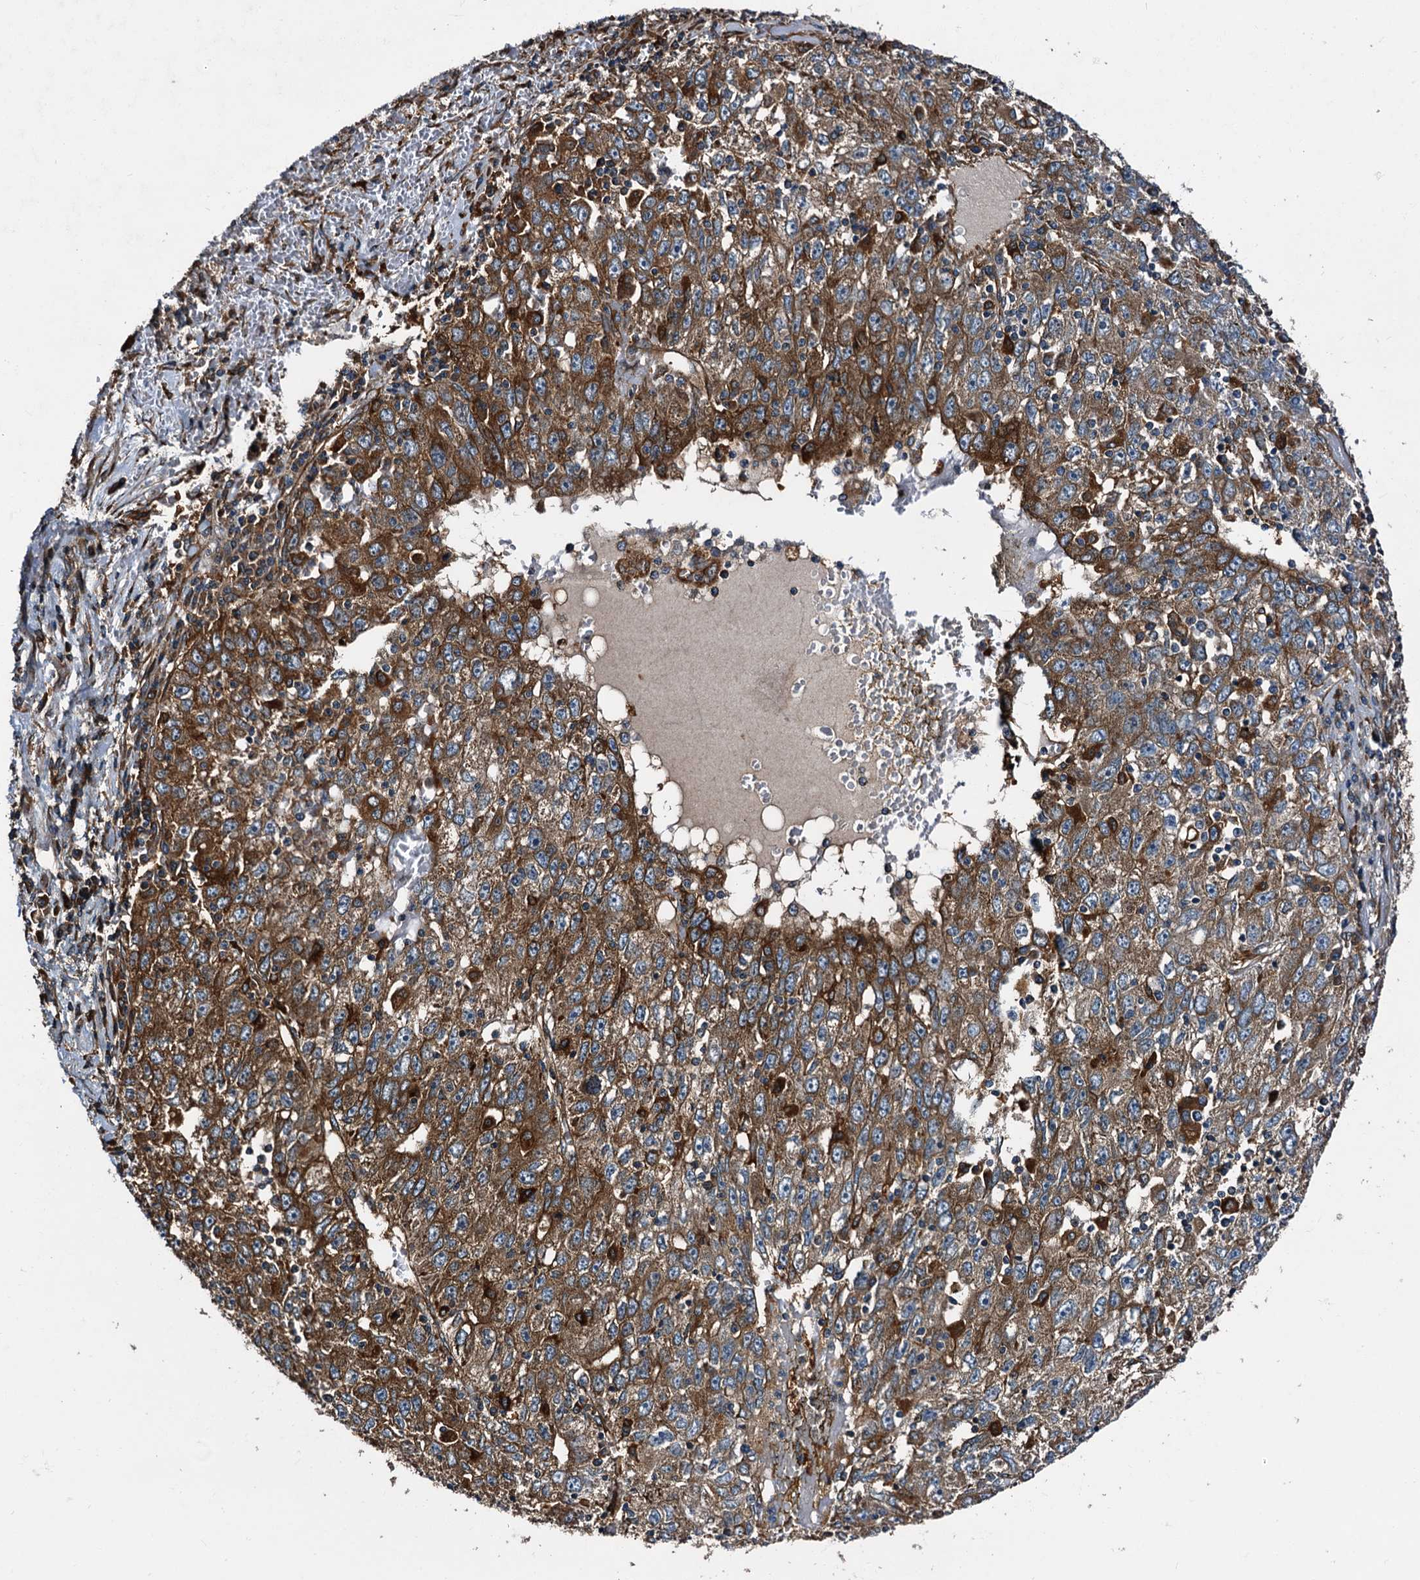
{"staining": {"intensity": "strong", "quantity": "25%-75%", "location": "cytoplasmic/membranous"}, "tissue": "liver cancer", "cell_type": "Tumor cells", "image_type": "cancer", "snomed": [{"axis": "morphology", "description": "Carcinoma, Hepatocellular, NOS"}, {"axis": "topography", "description": "Liver"}], "caption": "Immunohistochemistry (IHC) (DAB) staining of liver cancer (hepatocellular carcinoma) demonstrates strong cytoplasmic/membranous protein expression in approximately 25%-75% of tumor cells. Using DAB (brown) and hematoxylin (blue) stains, captured at high magnification using brightfield microscopy.", "gene": "PEX5", "patient": {"sex": "male", "age": 49}}